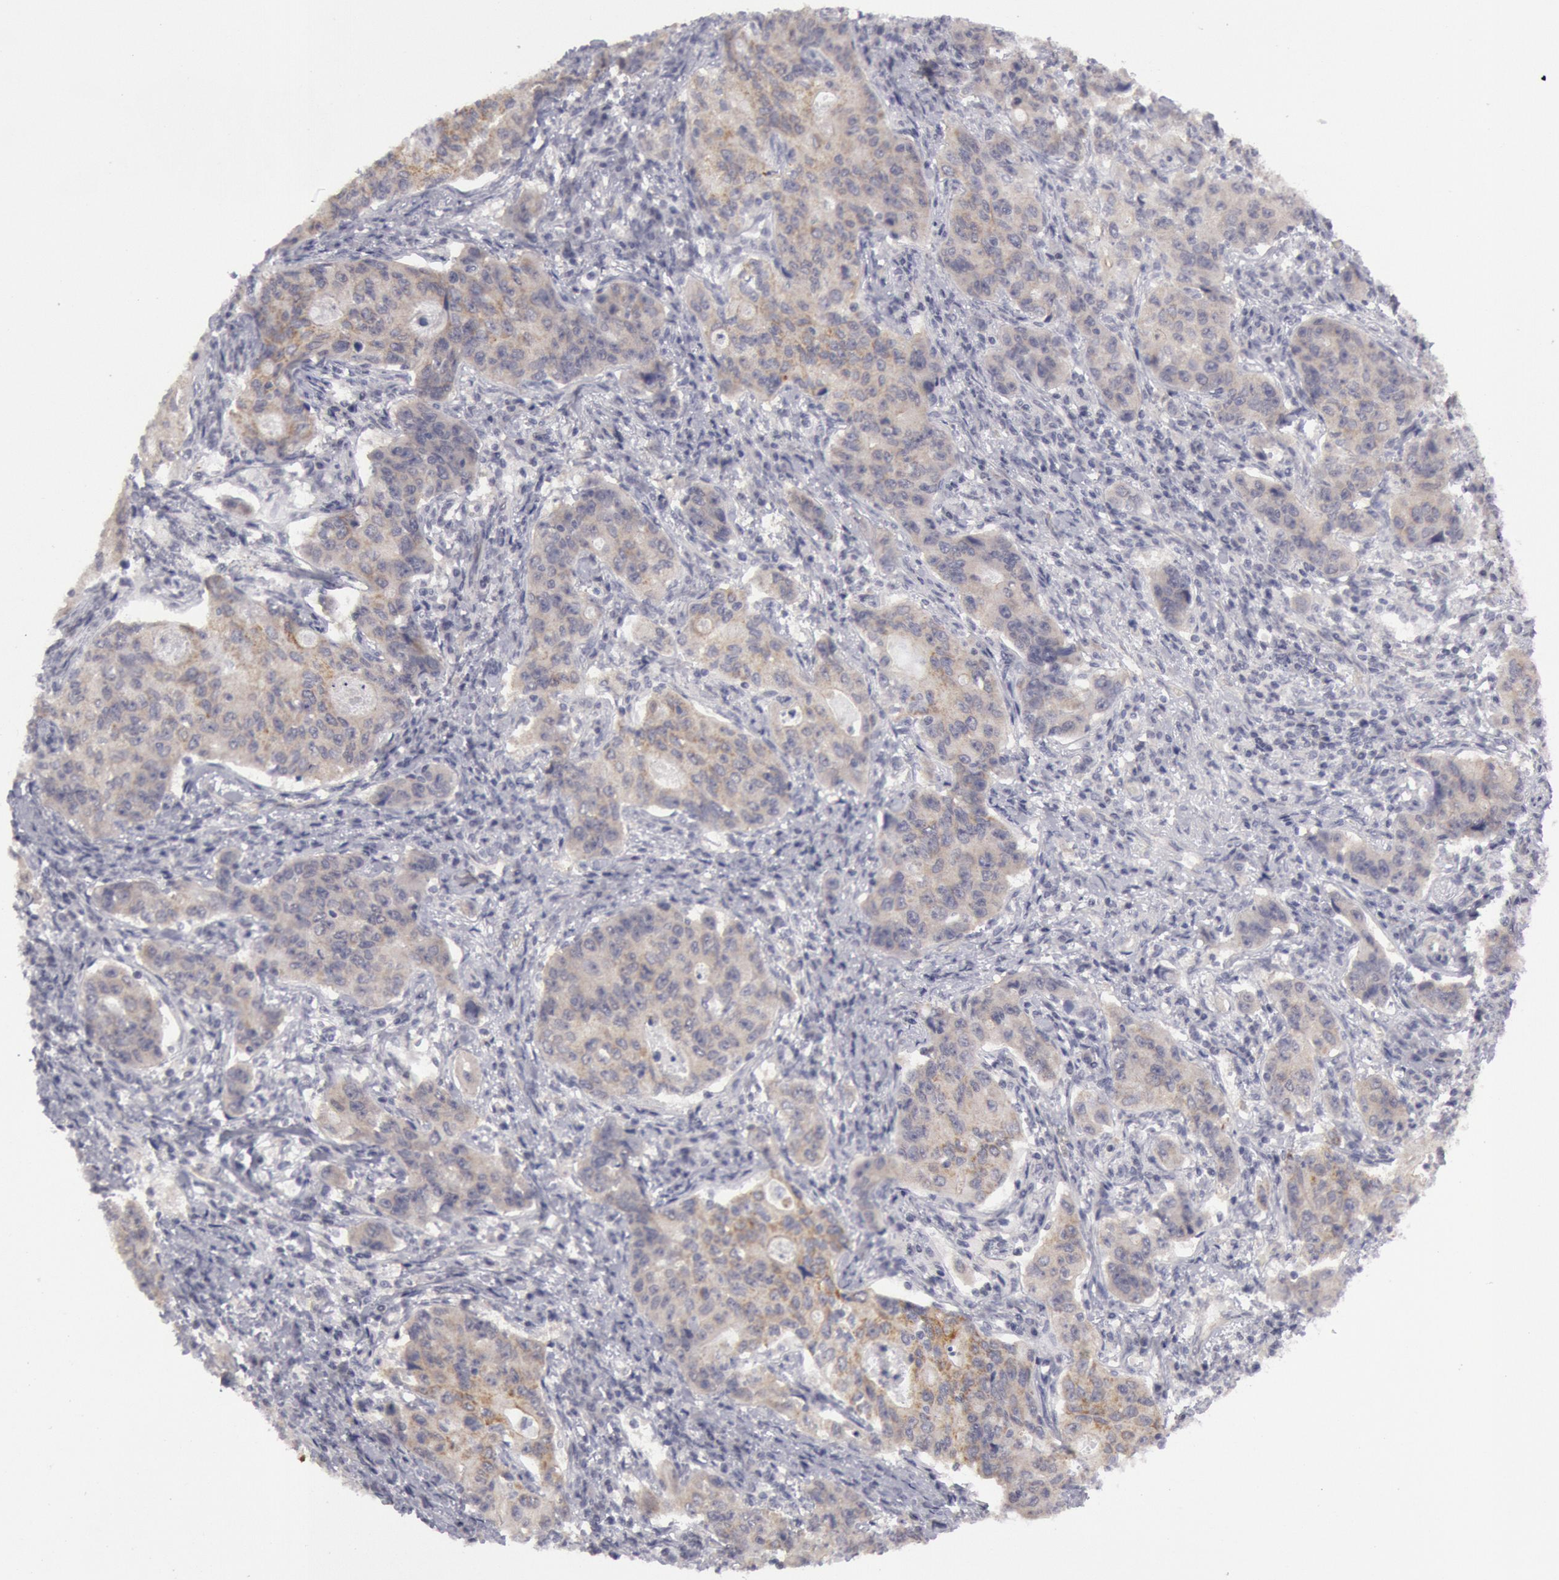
{"staining": {"intensity": "moderate", "quantity": "25%-75%", "location": "cytoplasmic/membranous"}, "tissue": "stomach cancer", "cell_type": "Tumor cells", "image_type": "cancer", "snomed": [{"axis": "morphology", "description": "Adenocarcinoma, NOS"}, {"axis": "topography", "description": "Esophagus"}, {"axis": "topography", "description": "Stomach"}], "caption": "Approximately 25%-75% of tumor cells in human stomach cancer demonstrate moderate cytoplasmic/membranous protein positivity as visualized by brown immunohistochemical staining.", "gene": "JOSD1", "patient": {"sex": "male", "age": 74}}